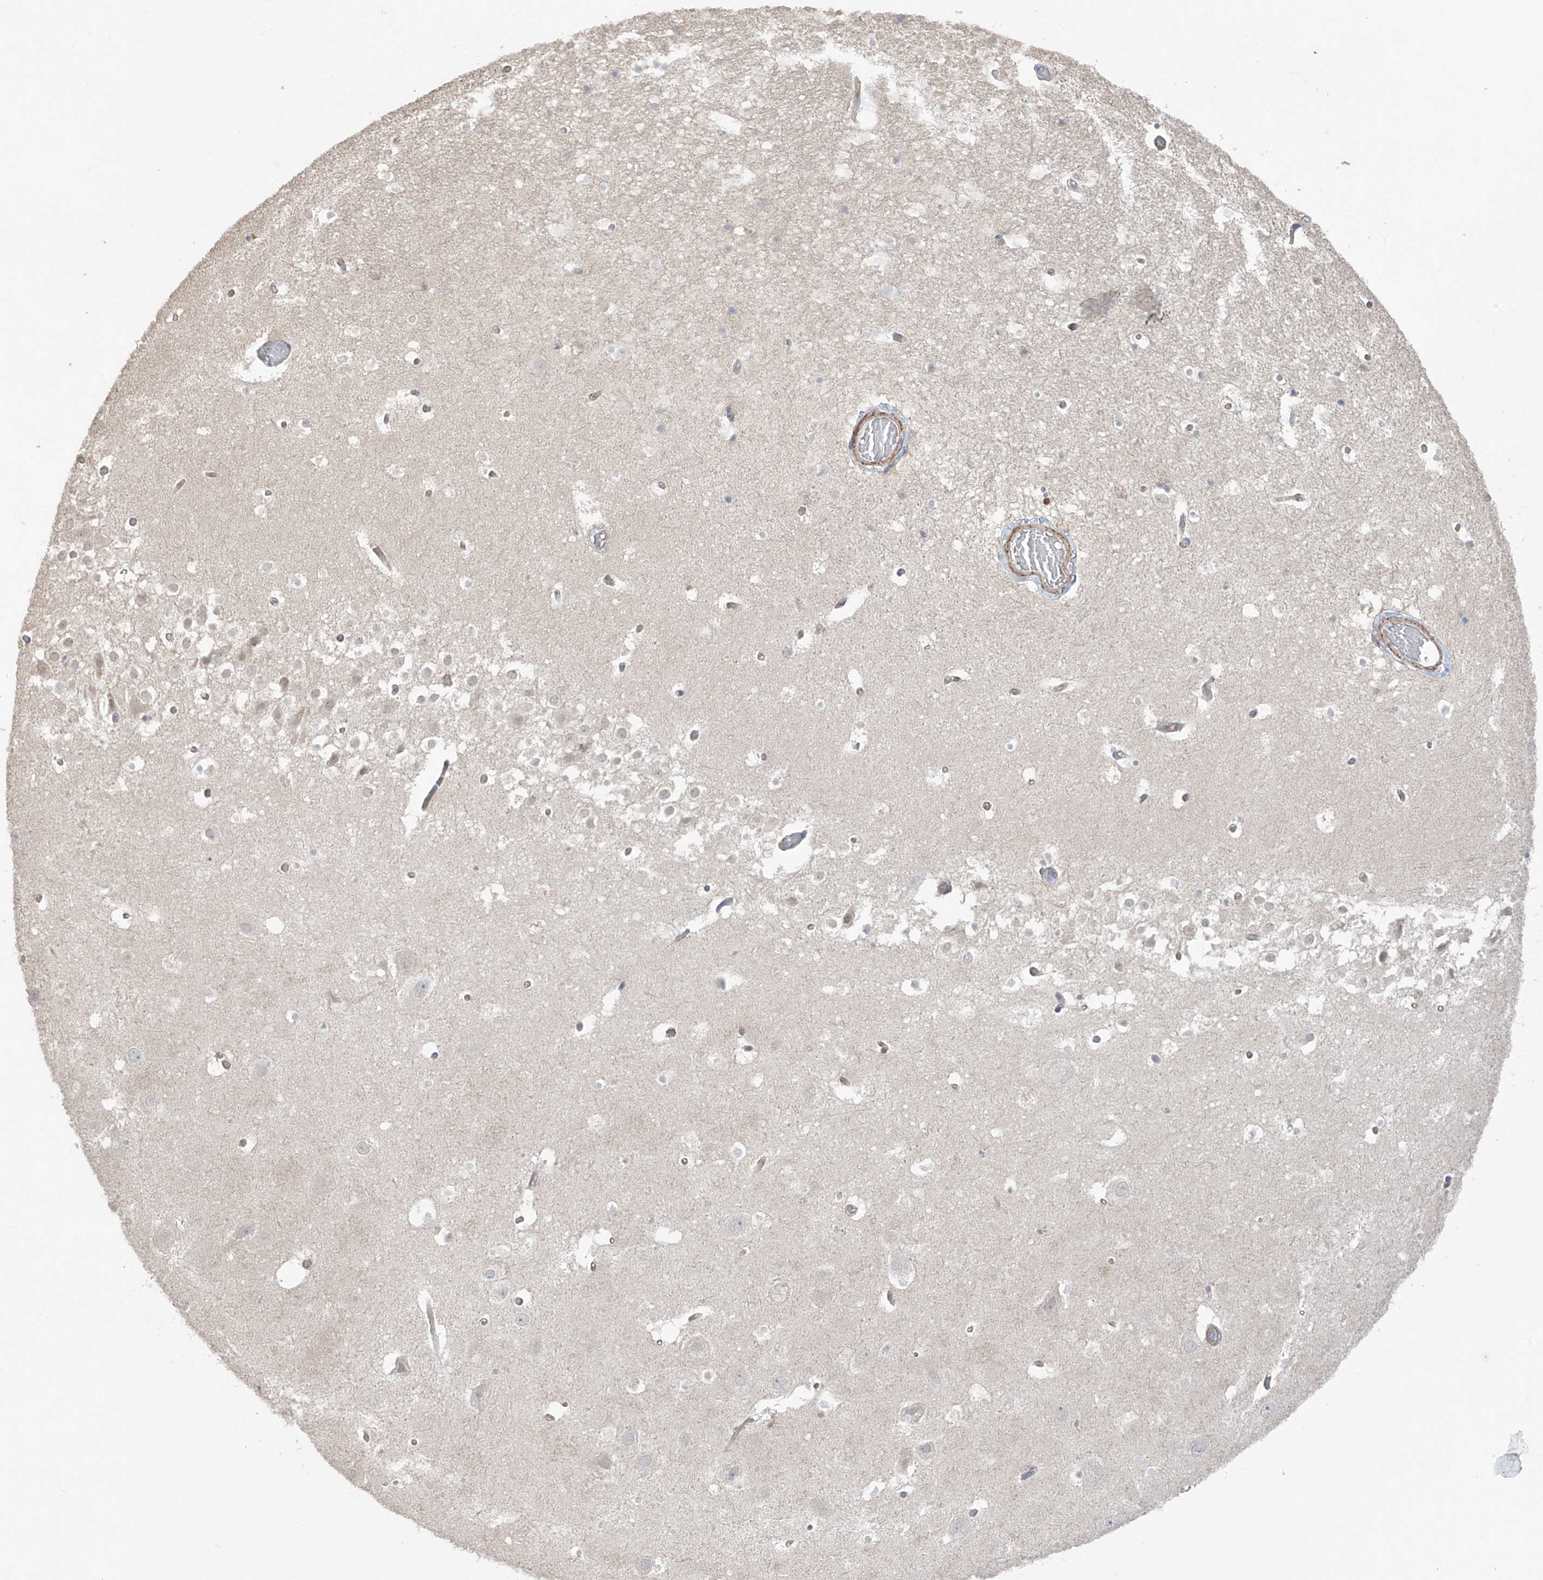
{"staining": {"intensity": "negative", "quantity": "none", "location": "none"}, "tissue": "hippocampus", "cell_type": "Glial cells", "image_type": "normal", "snomed": [{"axis": "morphology", "description": "Normal tissue, NOS"}, {"axis": "topography", "description": "Hippocampus"}], "caption": "A photomicrograph of hippocampus stained for a protein shows no brown staining in glial cells.", "gene": "TRMU", "patient": {"sex": "female", "age": 52}}